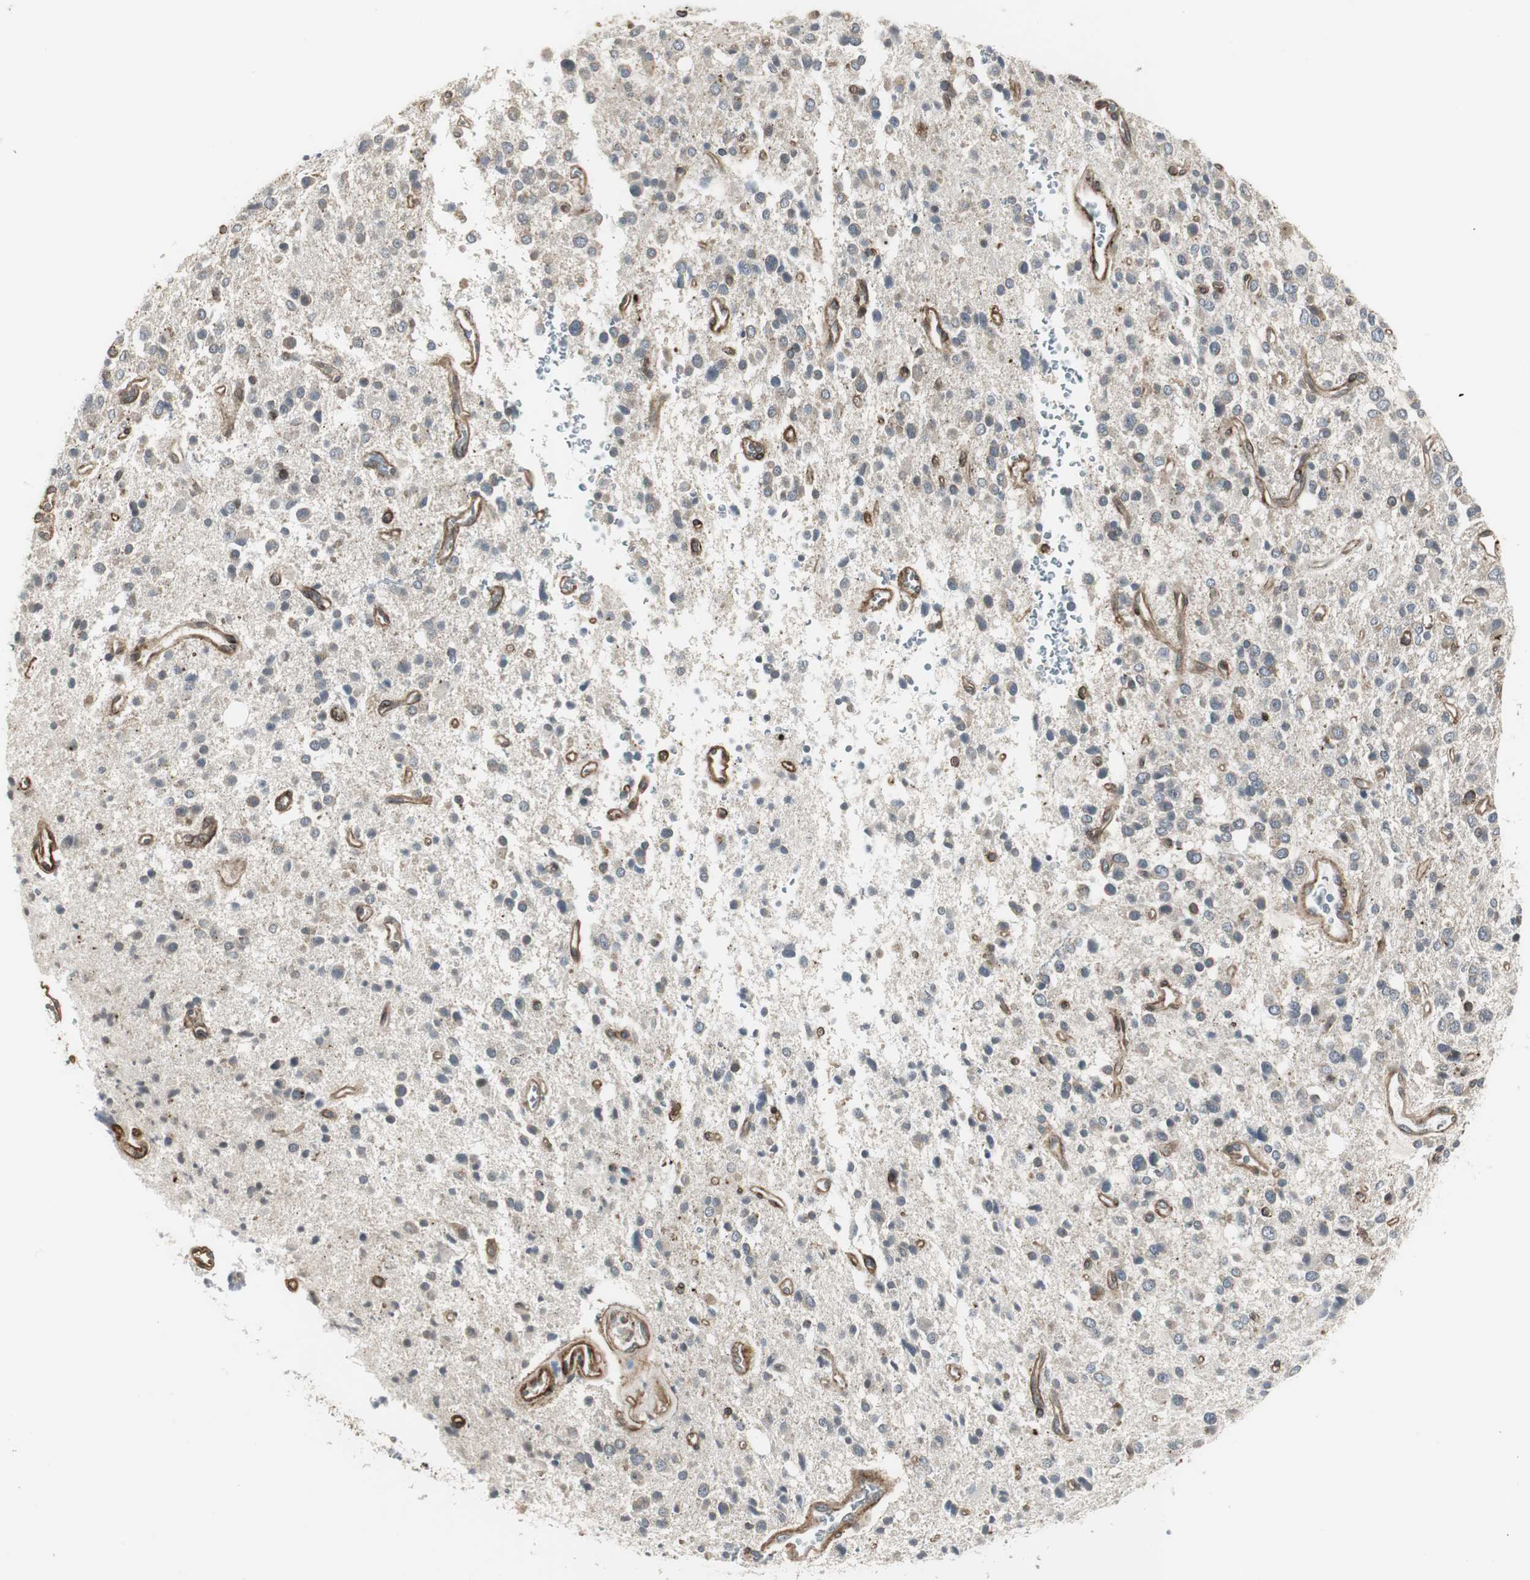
{"staining": {"intensity": "moderate", "quantity": "<25%", "location": "cytoplasmic/membranous"}, "tissue": "glioma", "cell_type": "Tumor cells", "image_type": "cancer", "snomed": [{"axis": "morphology", "description": "Glioma, malignant, High grade"}, {"axis": "topography", "description": "Brain"}], "caption": "An IHC micrograph of tumor tissue is shown. Protein staining in brown highlights moderate cytoplasmic/membranous positivity in glioma within tumor cells. (brown staining indicates protein expression, while blue staining denotes nuclei).", "gene": "SCYL3", "patient": {"sex": "male", "age": 47}}